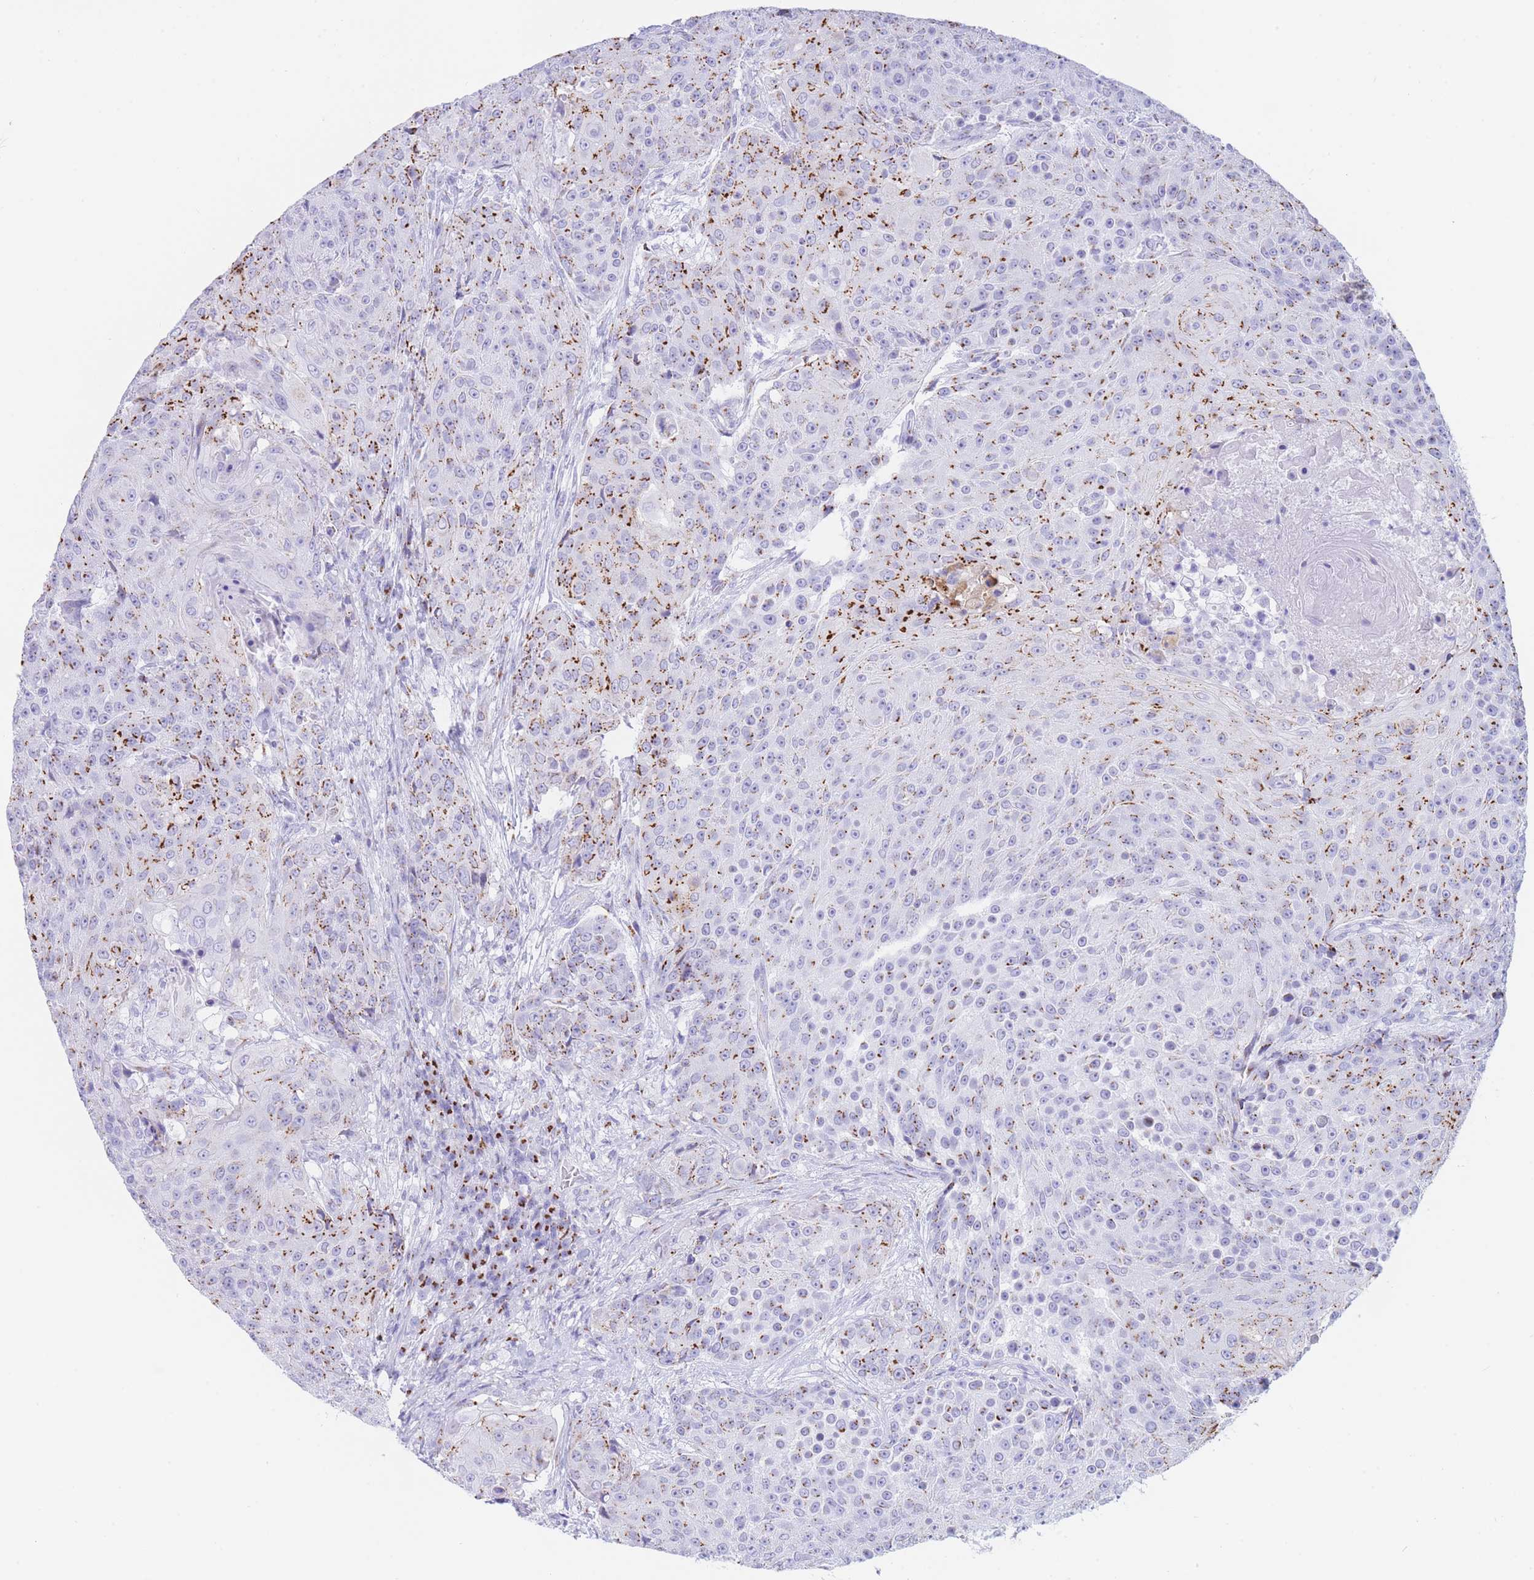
{"staining": {"intensity": "strong", "quantity": "25%-75%", "location": "cytoplasmic/membranous"}, "tissue": "urothelial cancer", "cell_type": "Tumor cells", "image_type": "cancer", "snomed": [{"axis": "morphology", "description": "Urothelial carcinoma, High grade"}, {"axis": "topography", "description": "Urinary bladder"}], "caption": "Protein analysis of urothelial carcinoma (high-grade) tissue exhibits strong cytoplasmic/membranous positivity in approximately 25%-75% of tumor cells.", "gene": "FAM3C", "patient": {"sex": "female", "age": 63}}